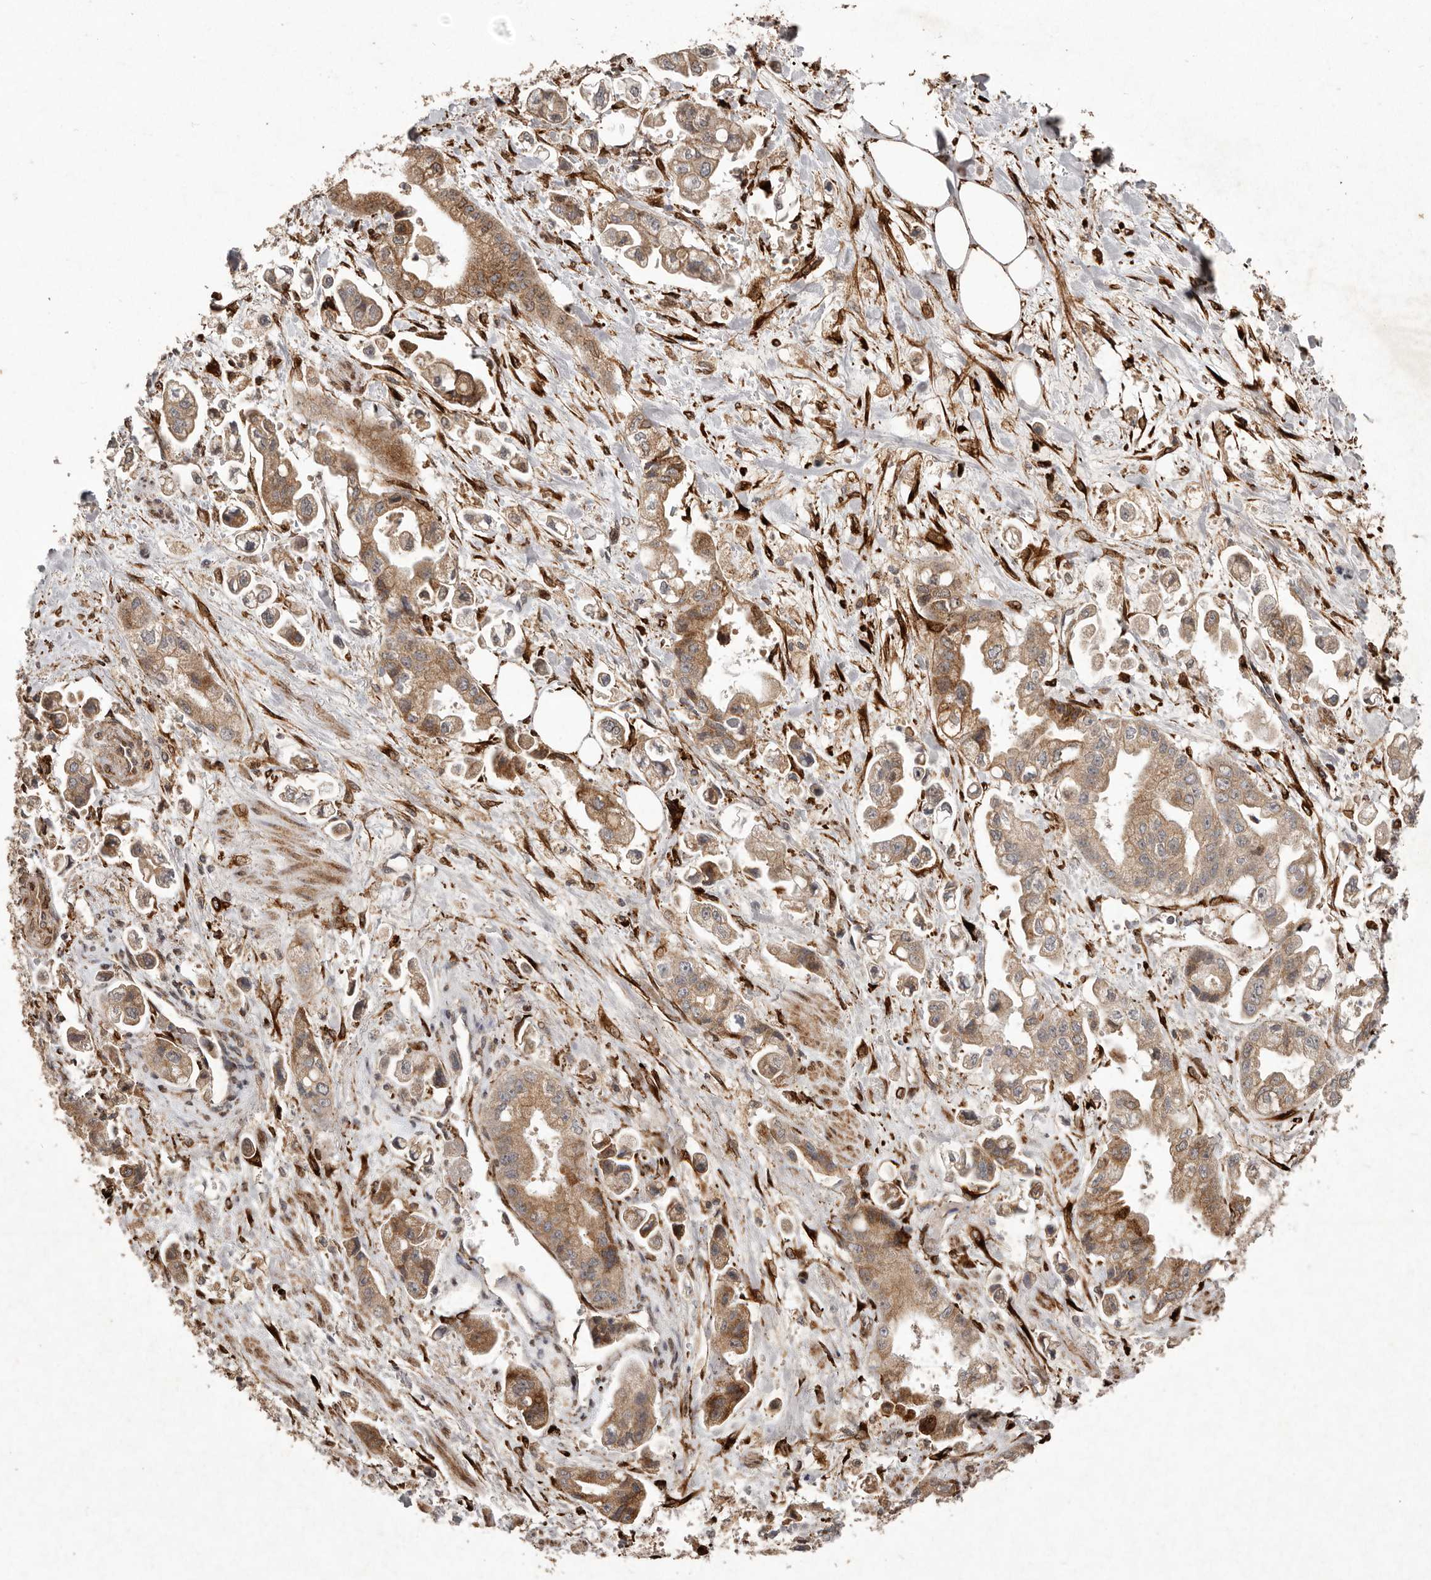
{"staining": {"intensity": "moderate", "quantity": ">75%", "location": "cytoplasmic/membranous"}, "tissue": "stomach cancer", "cell_type": "Tumor cells", "image_type": "cancer", "snomed": [{"axis": "morphology", "description": "Adenocarcinoma, NOS"}, {"axis": "topography", "description": "Stomach"}], "caption": "IHC micrograph of human stomach cancer (adenocarcinoma) stained for a protein (brown), which displays medium levels of moderate cytoplasmic/membranous positivity in approximately >75% of tumor cells.", "gene": "PLOD2", "patient": {"sex": "male", "age": 62}}